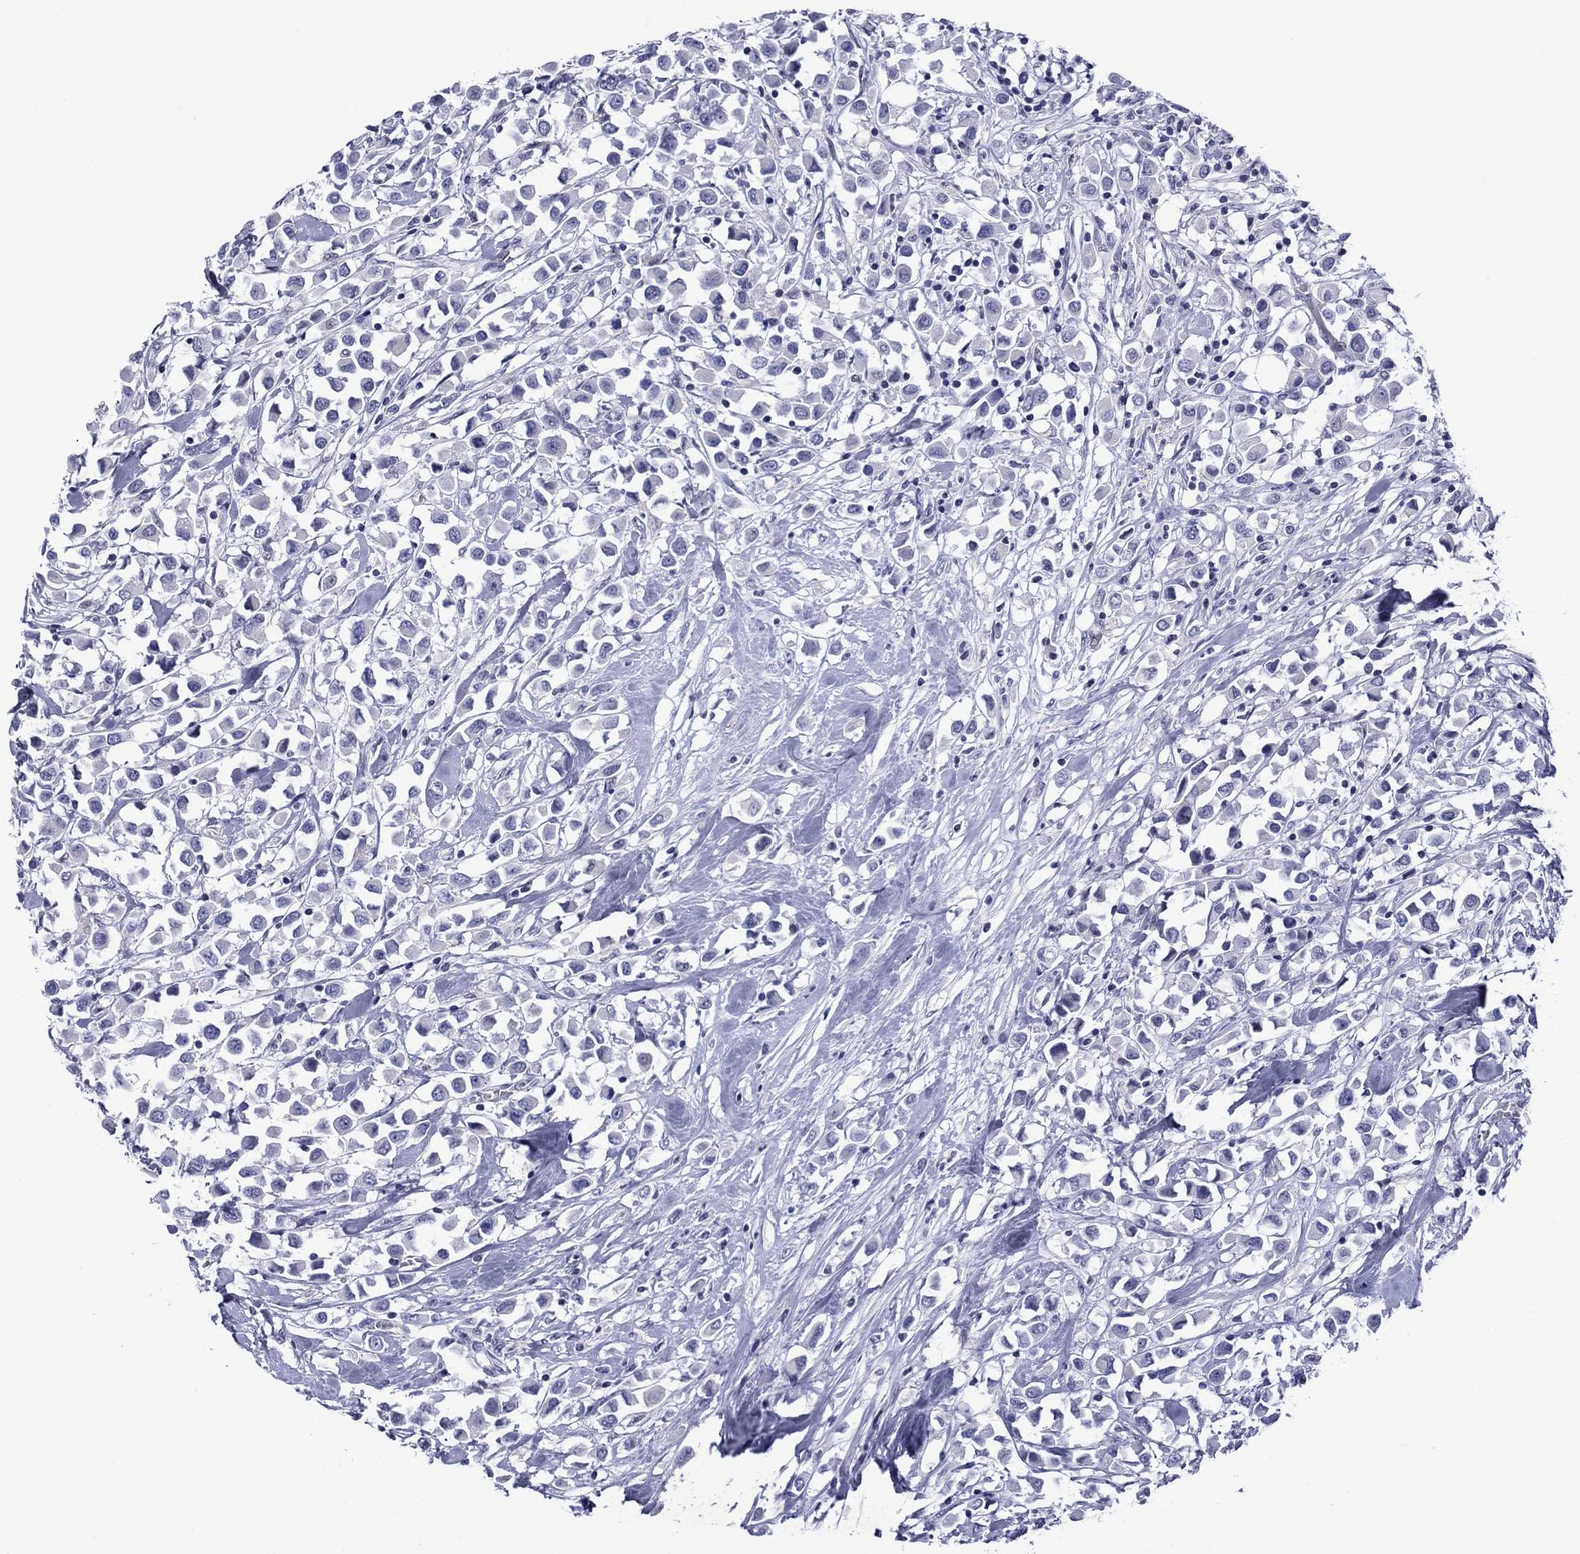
{"staining": {"intensity": "negative", "quantity": "none", "location": "none"}, "tissue": "breast cancer", "cell_type": "Tumor cells", "image_type": "cancer", "snomed": [{"axis": "morphology", "description": "Duct carcinoma"}, {"axis": "topography", "description": "Breast"}], "caption": "An immunohistochemistry image of breast invasive ductal carcinoma is shown. There is no staining in tumor cells of breast invasive ductal carcinoma. The staining is performed using DAB (3,3'-diaminobenzidine) brown chromogen with nuclei counter-stained in using hematoxylin.", "gene": "PIWIL1", "patient": {"sex": "female", "age": 61}}